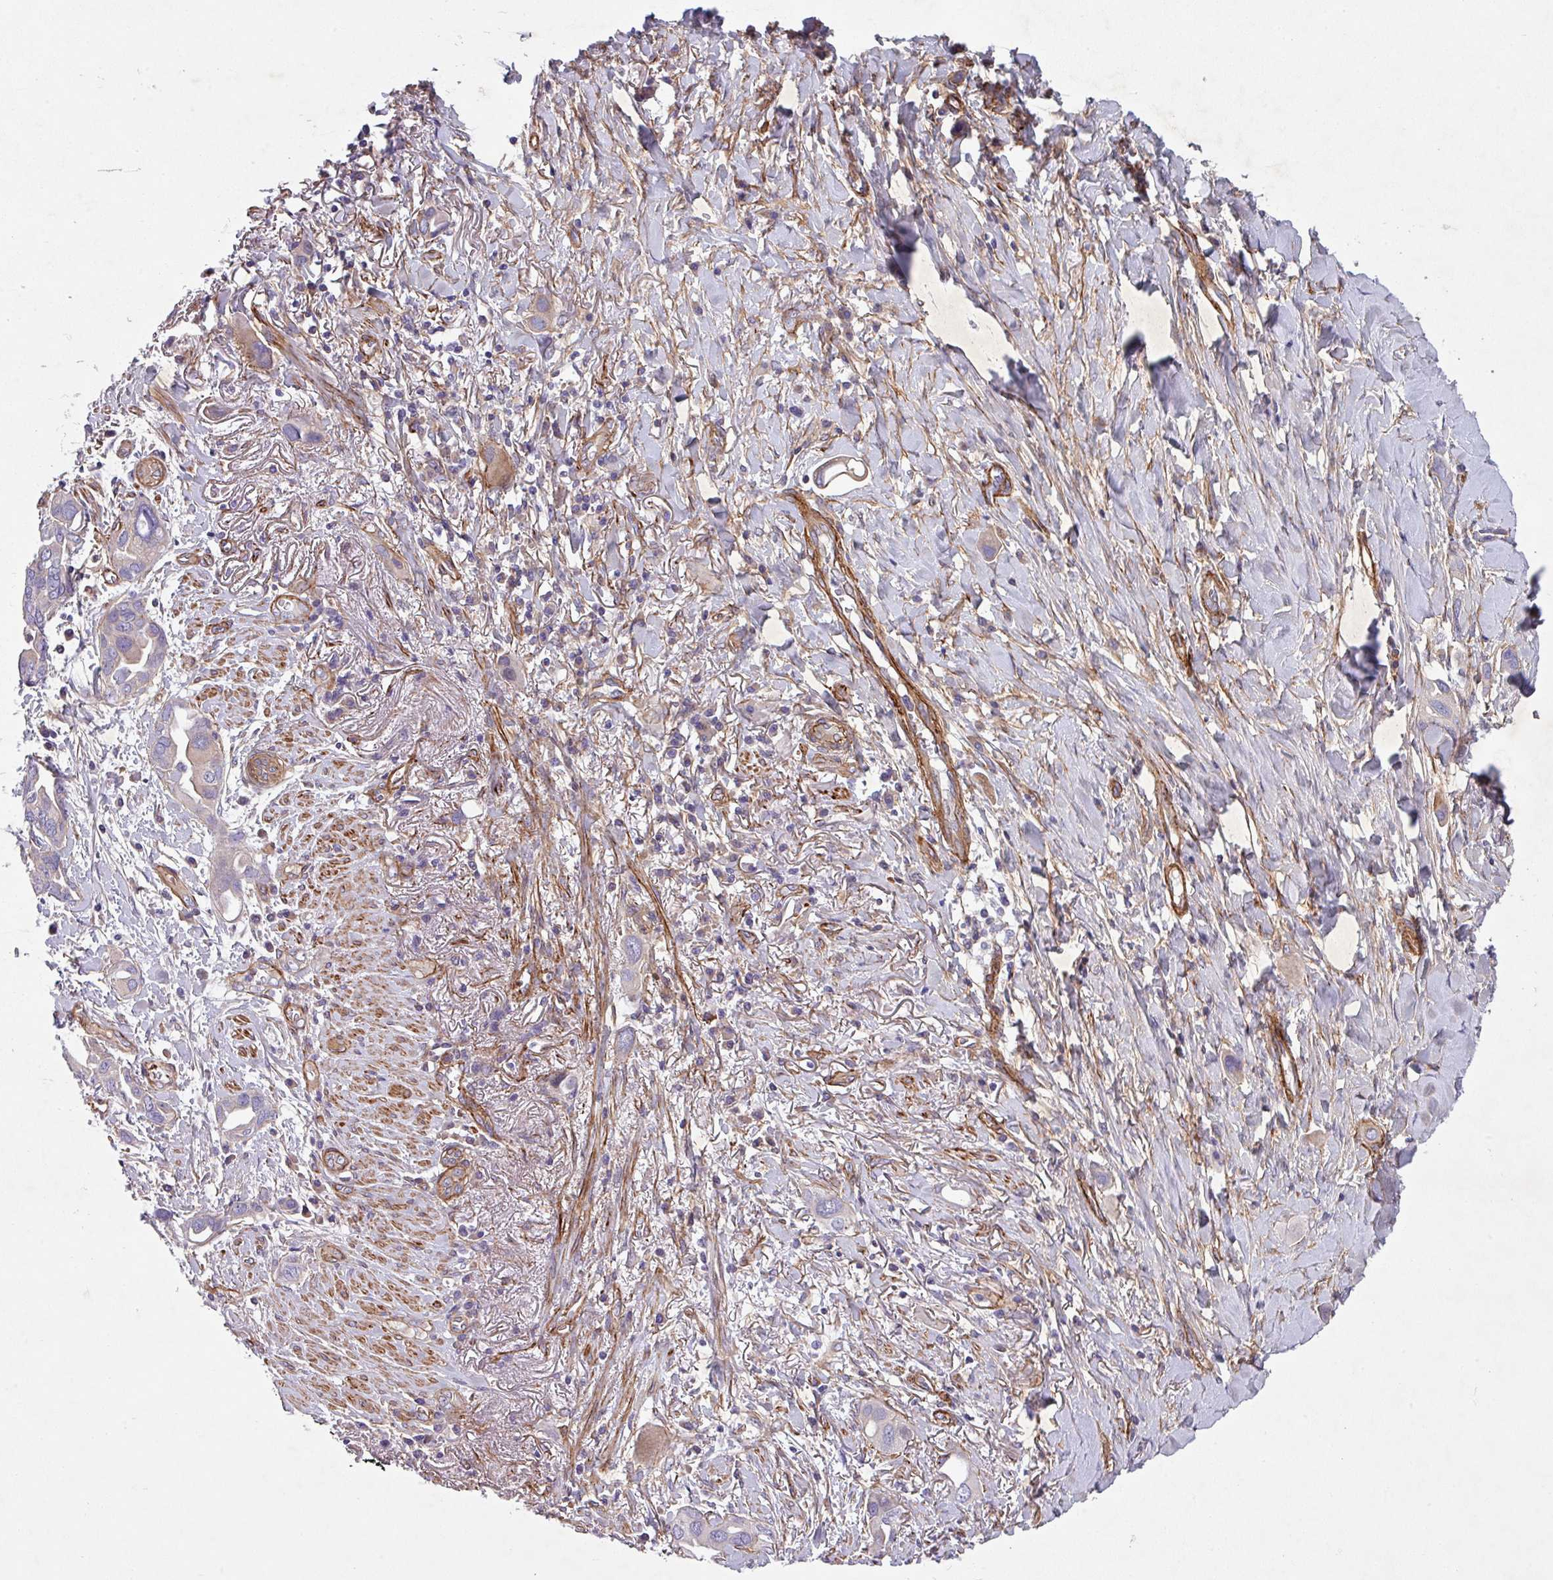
{"staining": {"intensity": "moderate", "quantity": "<25%", "location": "cytoplasmic/membranous"}, "tissue": "lung cancer", "cell_type": "Tumor cells", "image_type": "cancer", "snomed": [{"axis": "morphology", "description": "Adenocarcinoma, NOS"}, {"axis": "topography", "description": "Lung"}], "caption": "This image demonstrates IHC staining of lung cancer, with low moderate cytoplasmic/membranous positivity in about <25% of tumor cells.", "gene": "ATP2C2", "patient": {"sex": "male", "age": 76}}